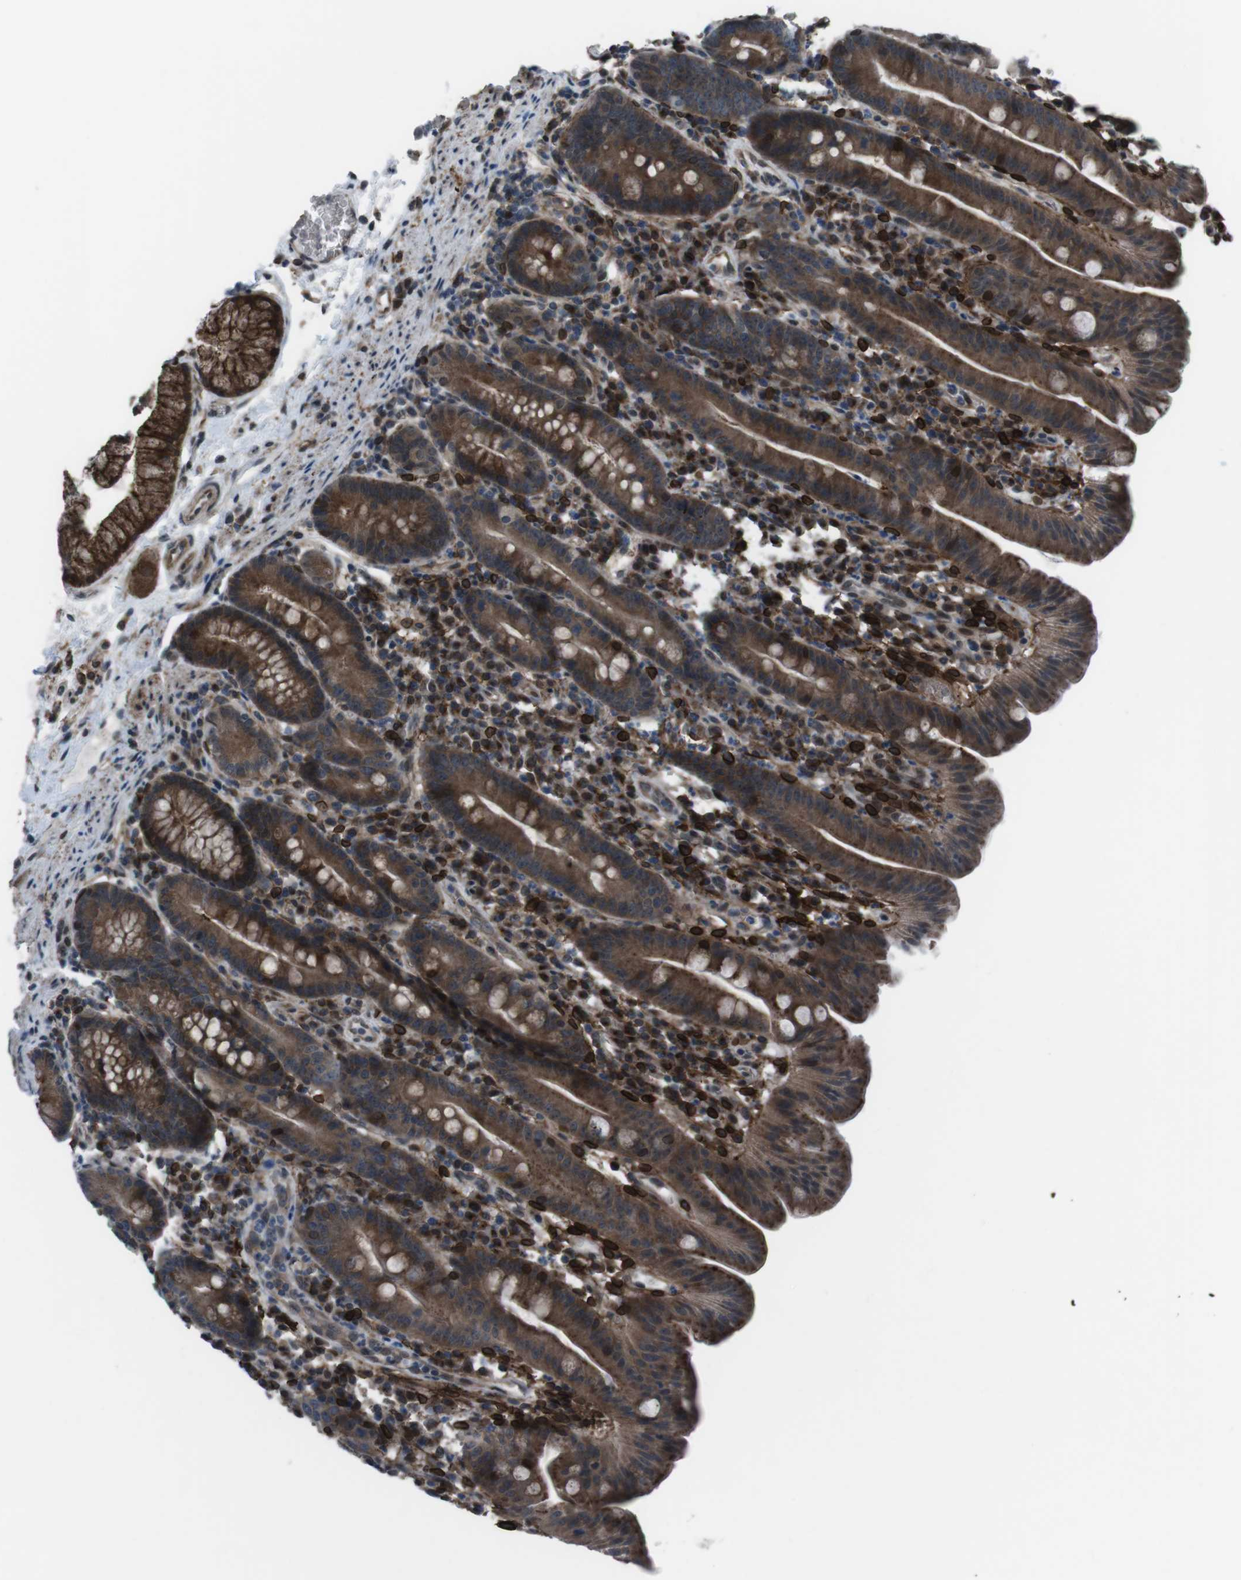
{"staining": {"intensity": "strong", "quantity": ">75%", "location": "cytoplasmic/membranous"}, "tissue": "duodenum", "cell_type": "Glandular cells", "image_type": "normal", "snomed": [{"axis": "morphology", "description": "Normal tissue, NOS"}, {"axis": "topography", "description": "Duodenum"}], "caption": "High-magnification brightfield microscopy of unremarkable duodenum stained with DAB (brown) and counterstained with hematoxylin (blue). glandular cells exhibit strong cytoplasmic/membranous staining is seen in approximately>75% of cells. The staining is performed using DAB (3,3'-diaminobenzidine) brown chromogen to label protein expression. The nuclei are counter-stained blue using hematoxylin.", "gene": "GDF10", "patient": {"sex": "male", "age": 50}}